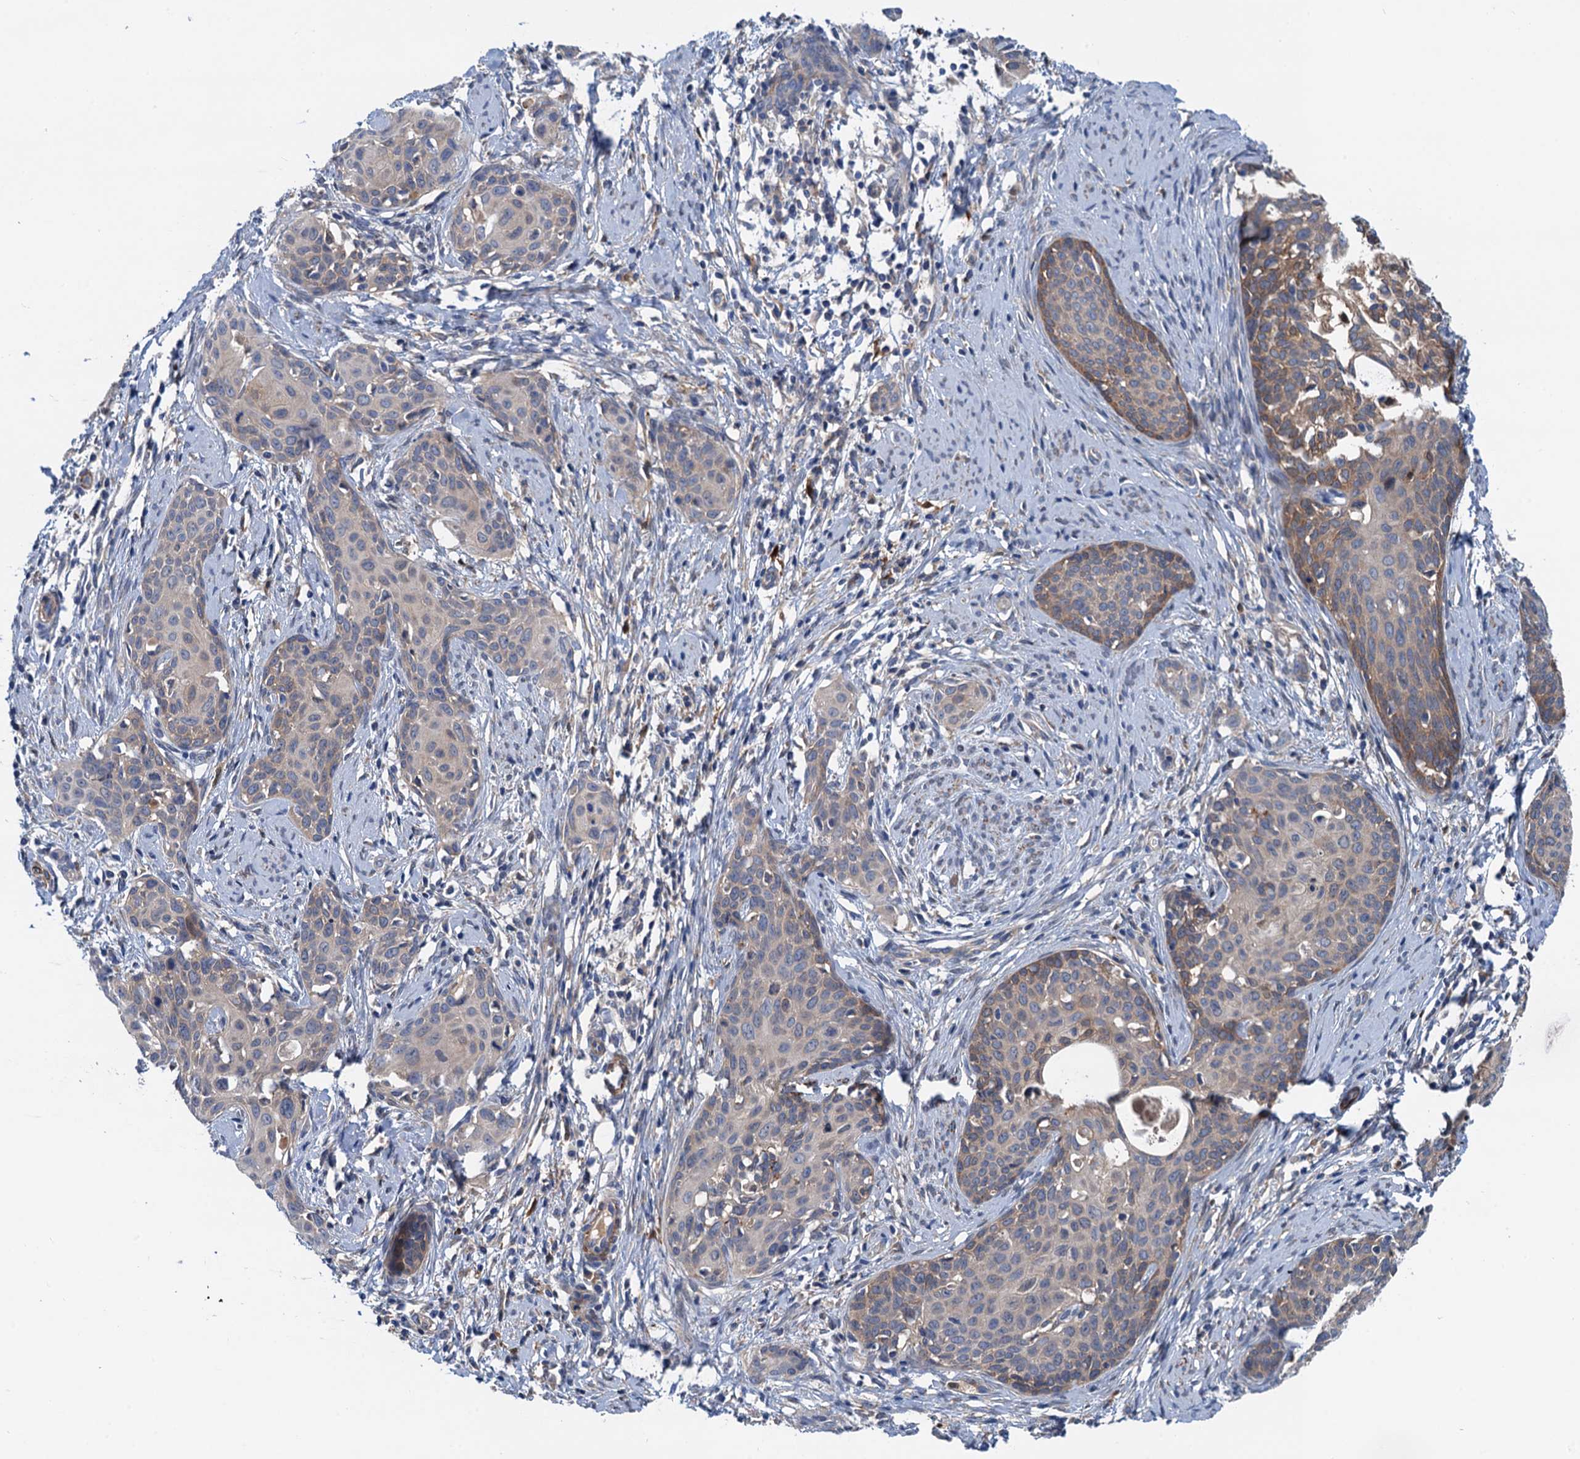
{"staining": {"intensity": "weak", "quantity": "<25%", "location": "cytoplasmic/membranous"}, "tissue": "cervical cancer", "cell_type": "Tumor cells", "image_type": "cancer", "snomed": [{"axis": "morphology", "description": "Squamous cell carcinoma, NOS"}, {"axis": "topography", "description": "Cervix"}], "caption": "DAB (3,3'-diaminobenzidine) immunohistochemical staining of squamous cell carcinoma (cervical) displays no significant positivity in tumor cells.", "gene": "CSTPP1", "patient": {"sex": "female", "age": 52}}